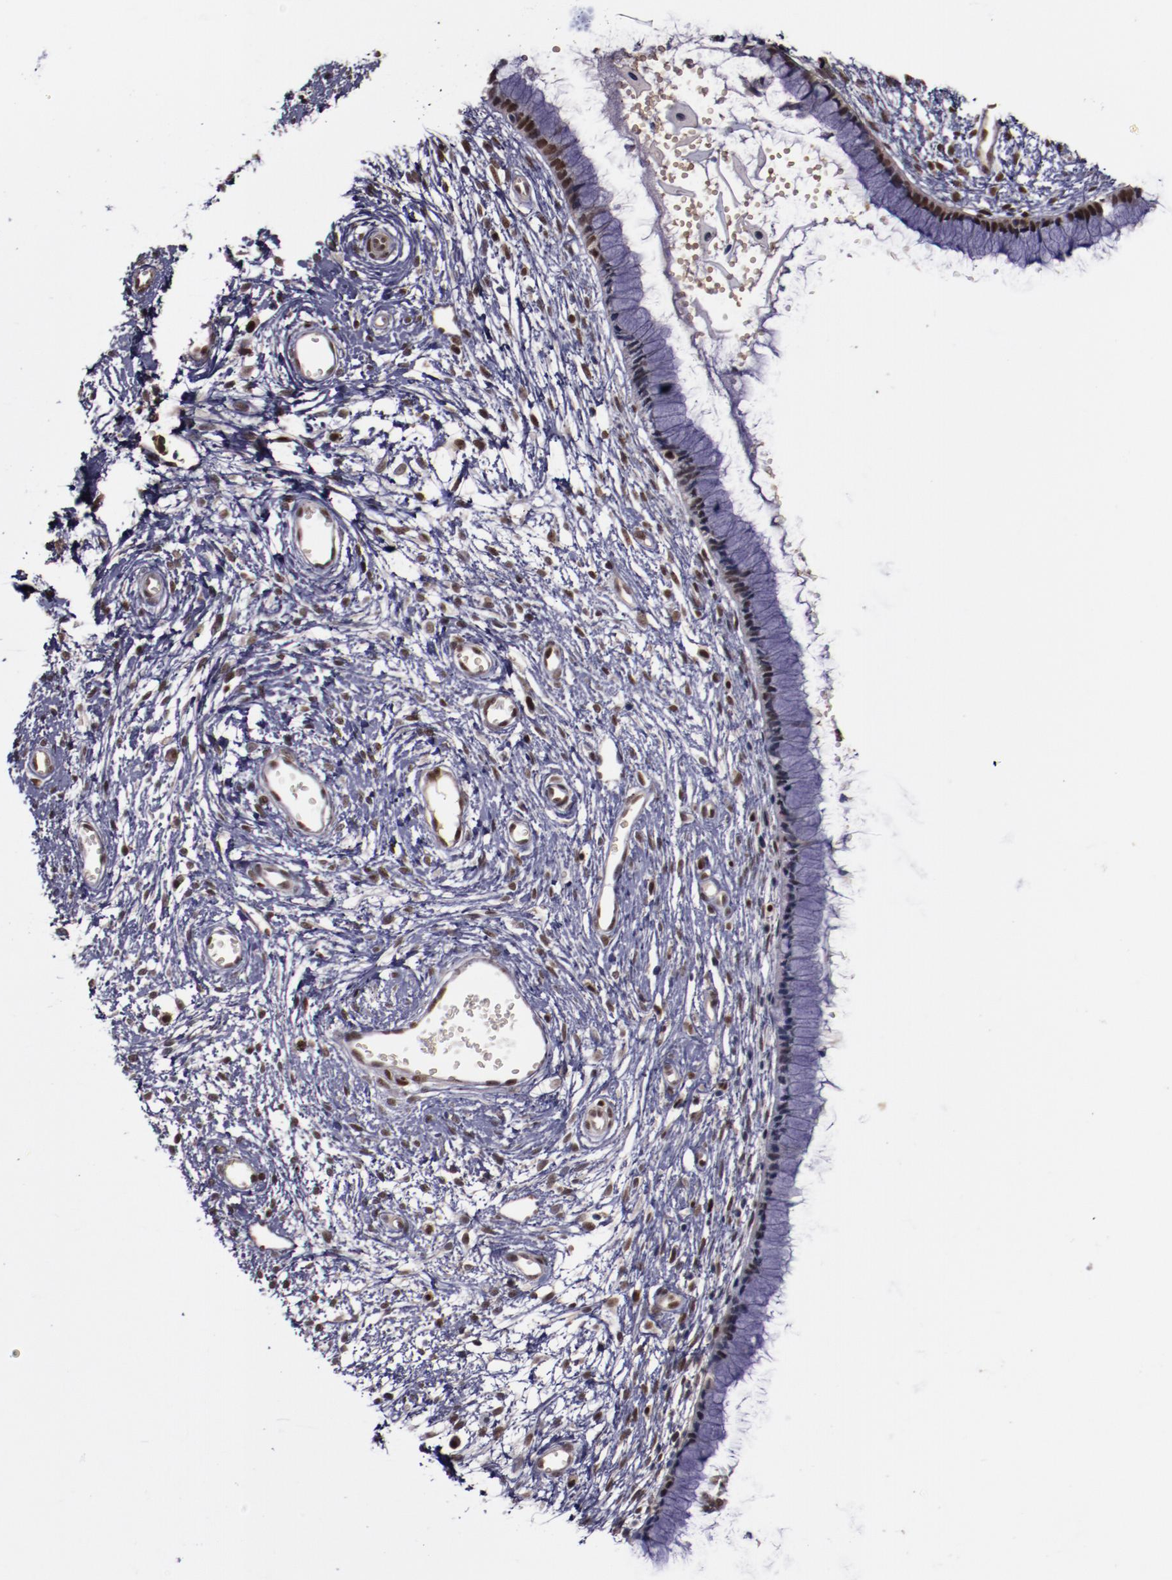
{"staining": {"intensity": "moderate", "quantity": "<25%", "location": "nuclear"}, "tissue": "cervix", "cell_type": "Glandular cells", "image_type": "normal", "snomed": [{"axis": "morphology", "description": "Normal tissue, NOS"}, {"axis": "topography", "description": "Cervix"}], "caption": "IHC (DAB (3,3'-diaminobenzidine)) staining of benign cervix demonstrates moderate nuclear protein staining in about <25% of glandular cells.", "gene": "CHEK2", "patient": {"sex": "female", "age": 55}}